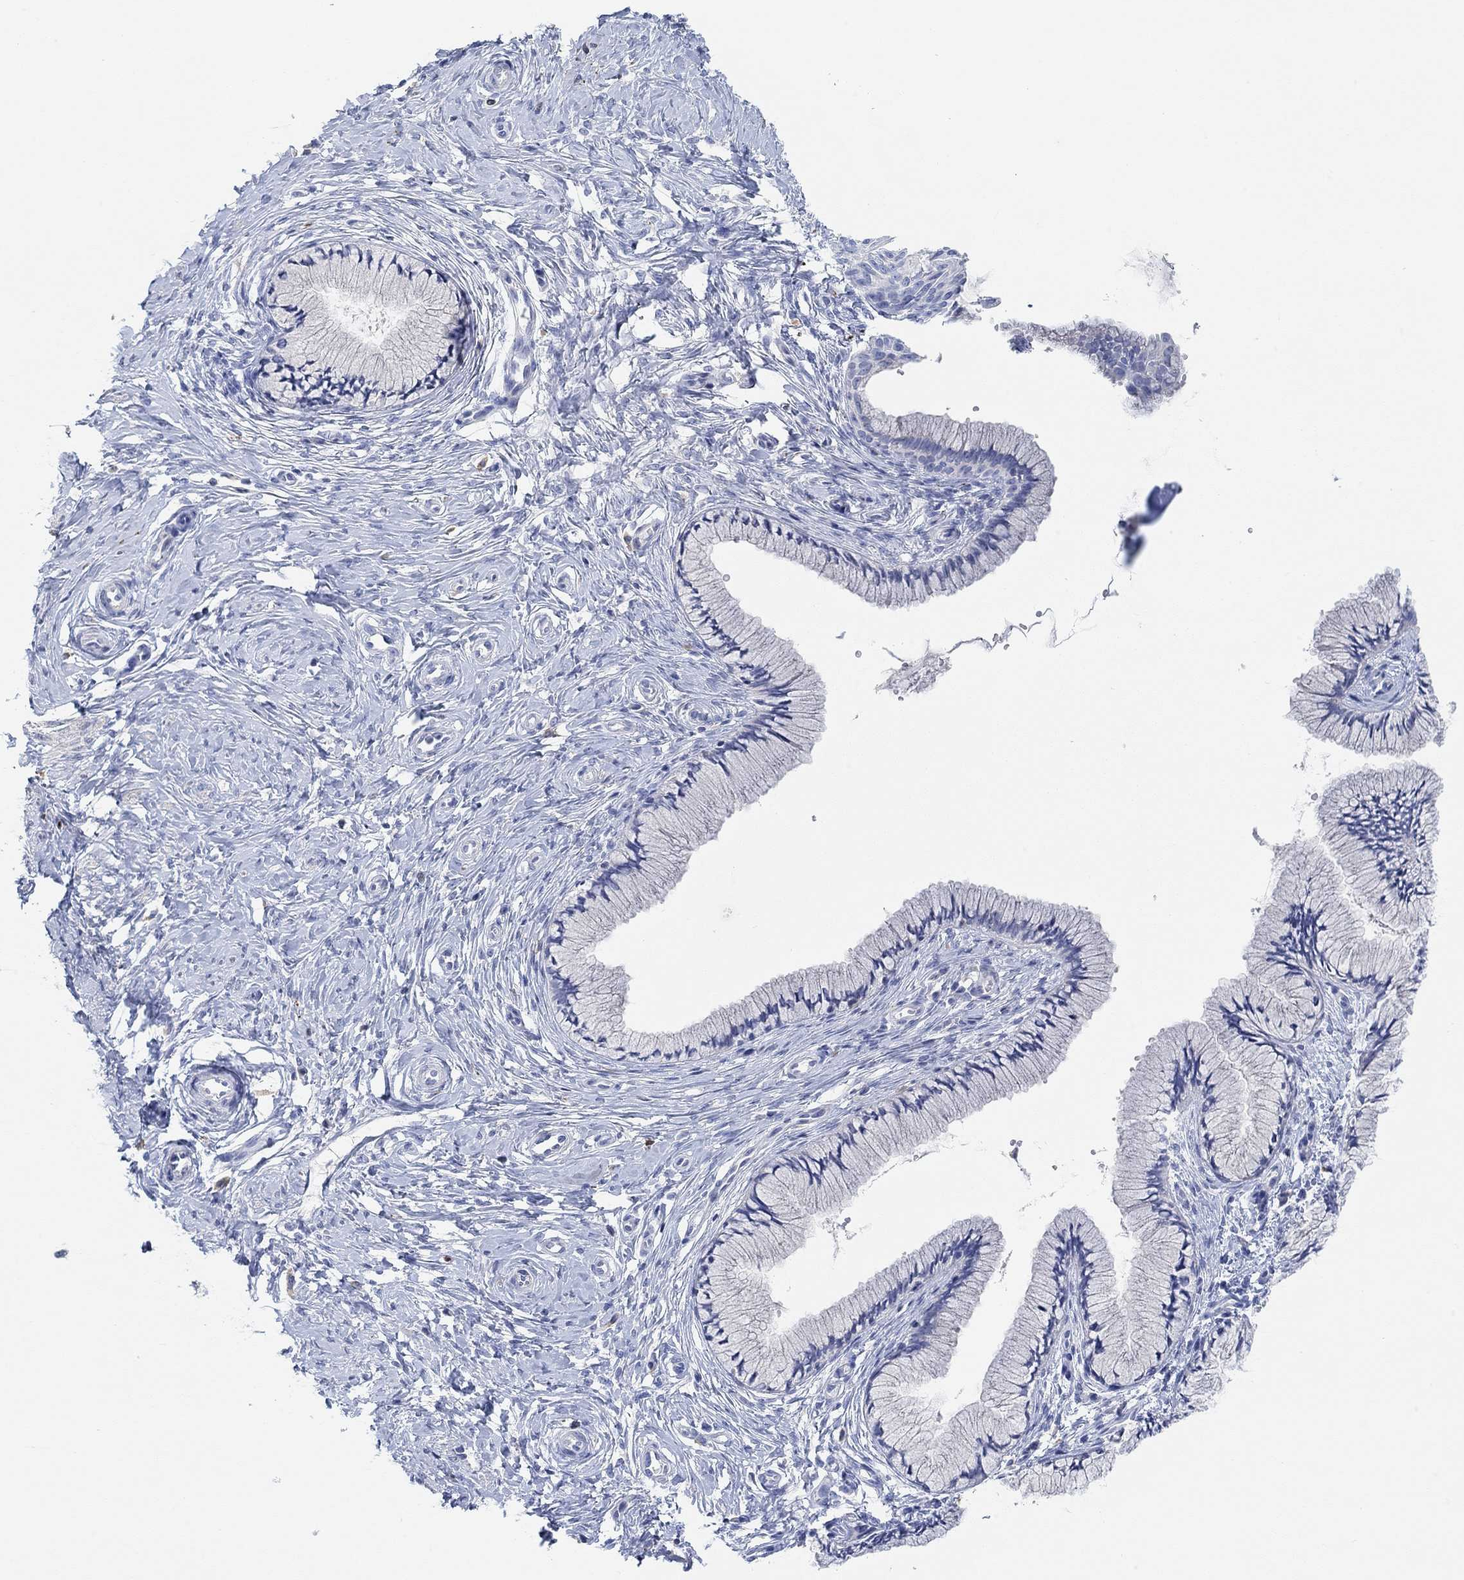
{"staining": {"intensity": "negative", "quantity": "none", "location": "none"}, "tissue": "cervix", "cell_type": "Glandular cells", "image_type": "normal", "snomed": [{"axis": "morphology", "description": "Normal tissue, NOS"}, {"axis": "topography", "description": "Cervix"}], "caption": "A high-resolution micrograph shows immunohistochemistry (IHC) staining of benign cervix, which shows no significant positivity in glandular cells.", "gene": "VAT1L", "patient": {"sex": "female", "age": 37}}